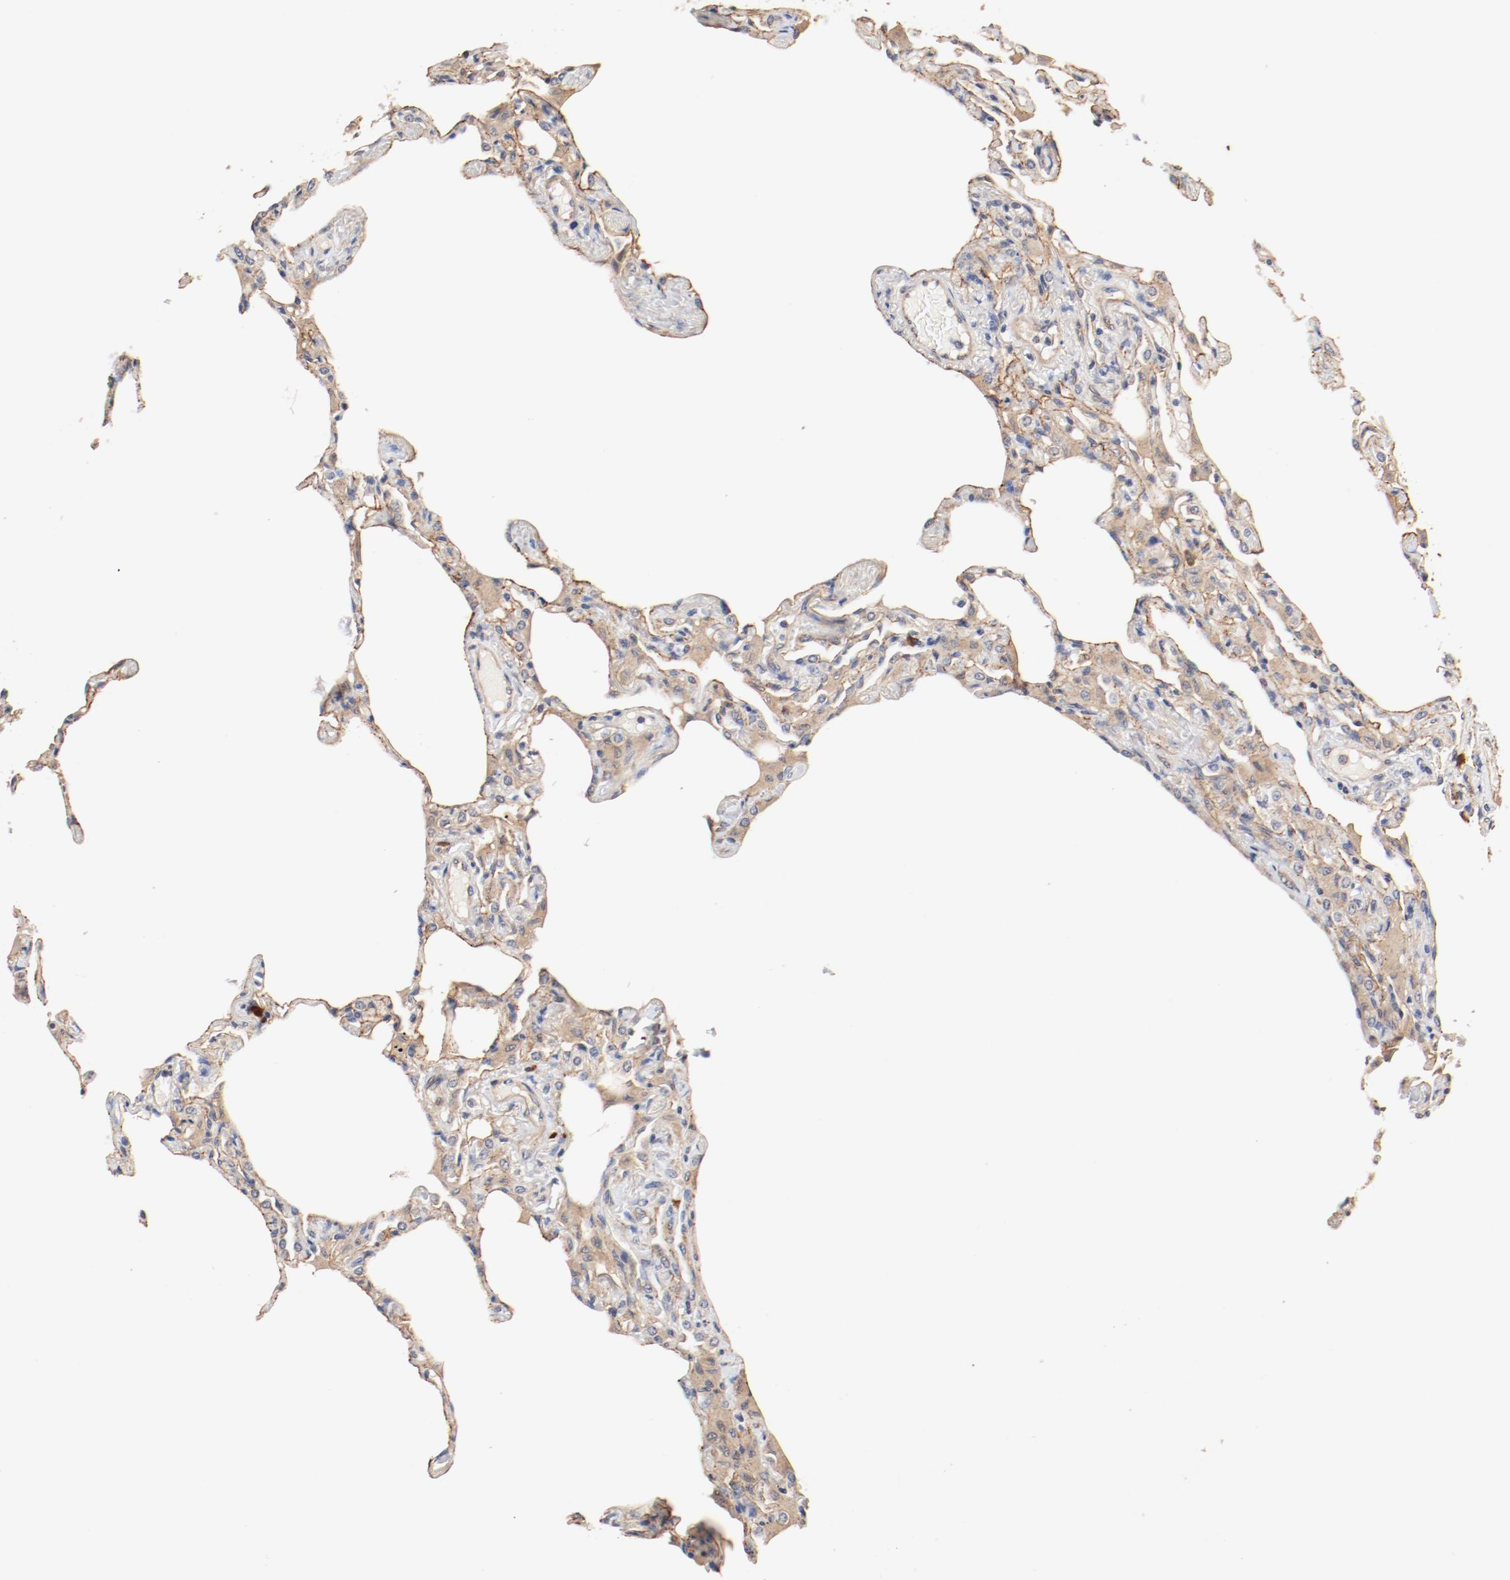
{"staining": {"intensity": "weak", "quantity": "25%-75%", "location": "cytoplasmic/membranous"}, "tissue": "lung", "cell_type": "Alveolar cells", "image_type": "normal", "snomed": [{"axis": "morphology", "description": "Normal tissue, NOS"}, {"axis": "topography", "description": "Lung"}], "caption": "A photomicrograph of lung stained for a protein shows weak cytoplasmic/membranous brown staining in alveolar cells. (IHC, brightfield microscopy, high magnification).", "gene": "UBE2J1", "patient": {"sex": "female", "age": 49}}